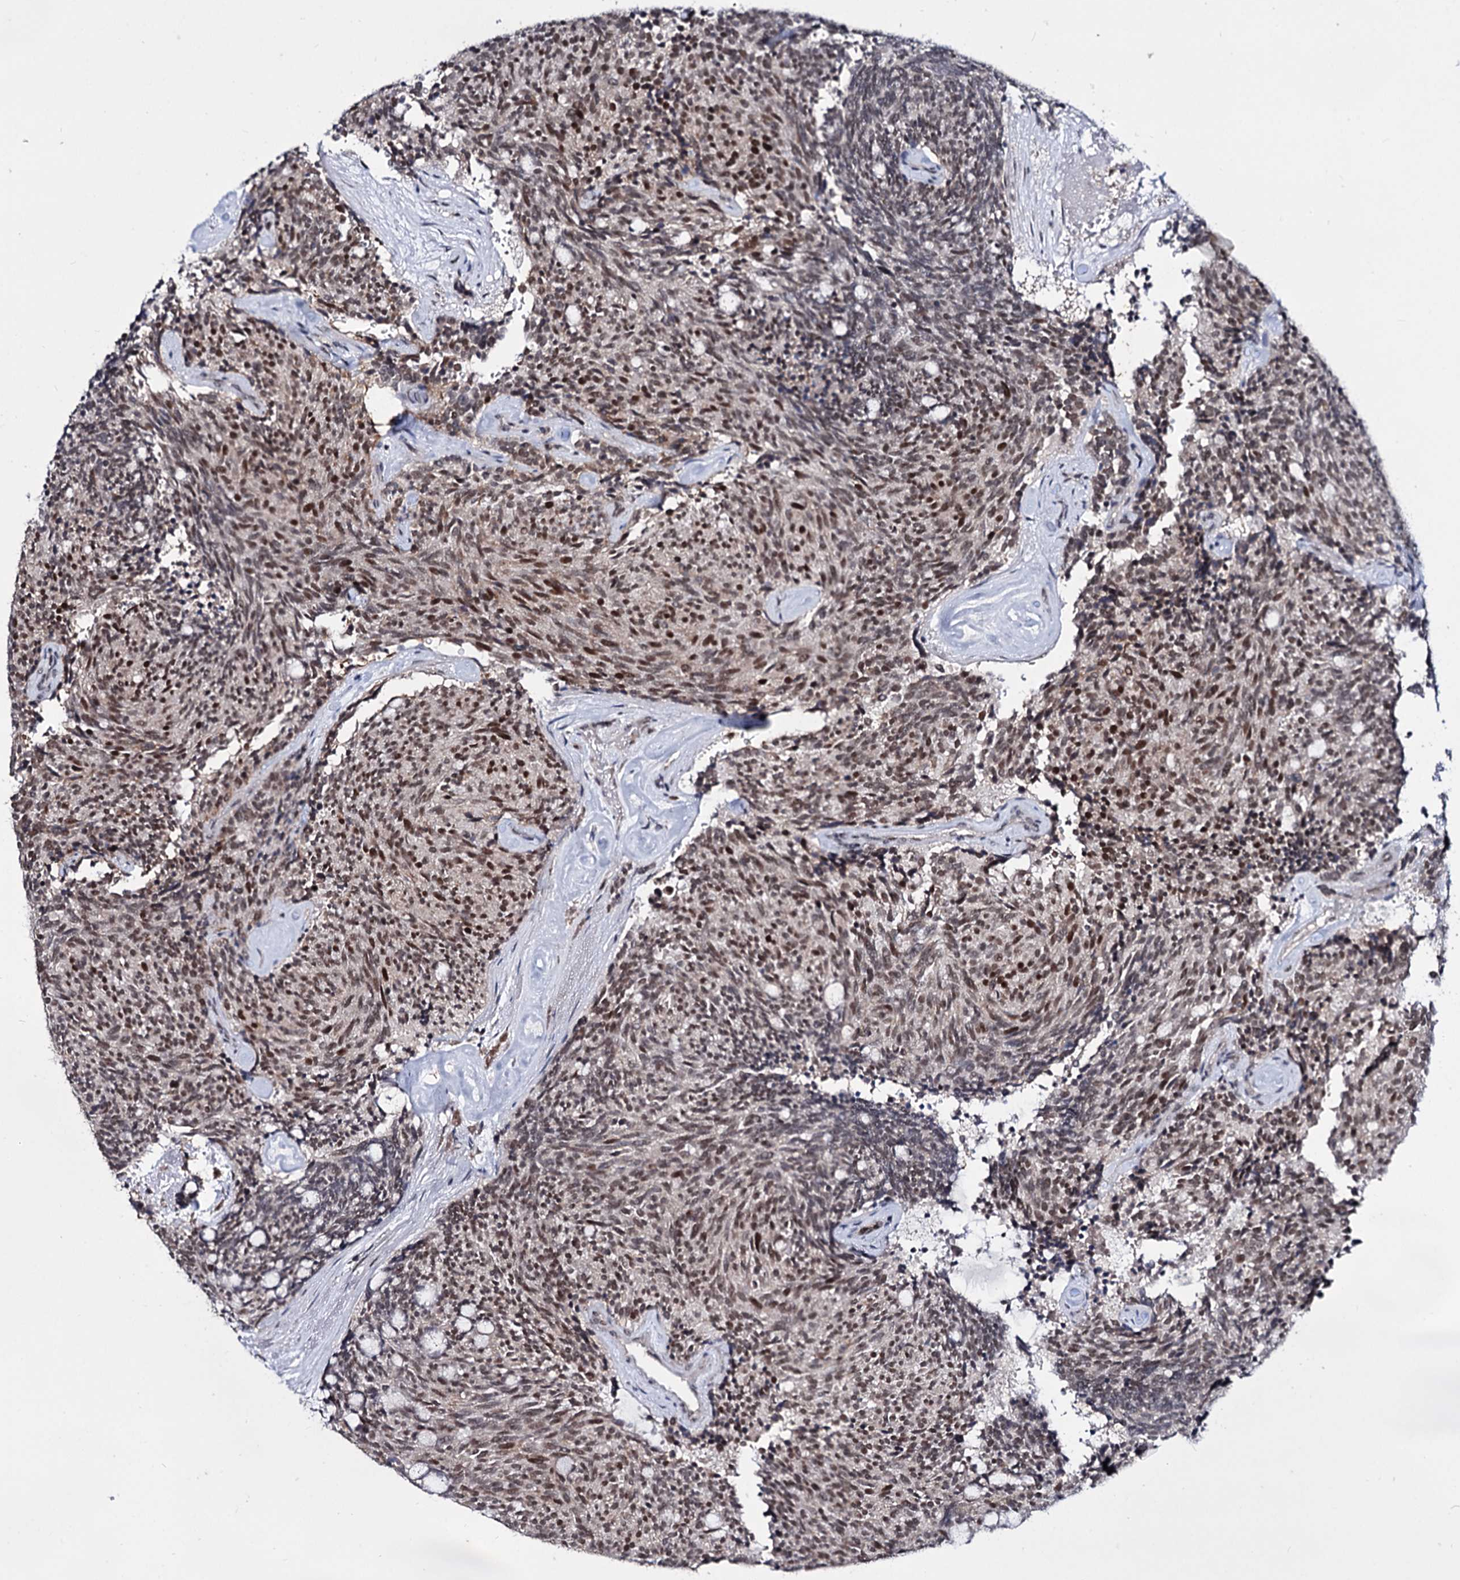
{"staining": {"intensity": "moderate", "quantity": ">75%", "location": "nuclear"}, "tissue": "carcinoid", "cell_type": "Tumor cells", "image_type": "cancer", "snomed": [{"axis": "morphology", "description": "Carcinoid, malignant, NOS"}, {"axis": "topography", "description": "Pancreas"}], "caption": "A photomicrograph of carcinoid stained for a protein displays moderate nuclear brown staining in tumor cells.", "gene": "SMCHD1", "patient": {"sex": "female", "age": 54}}